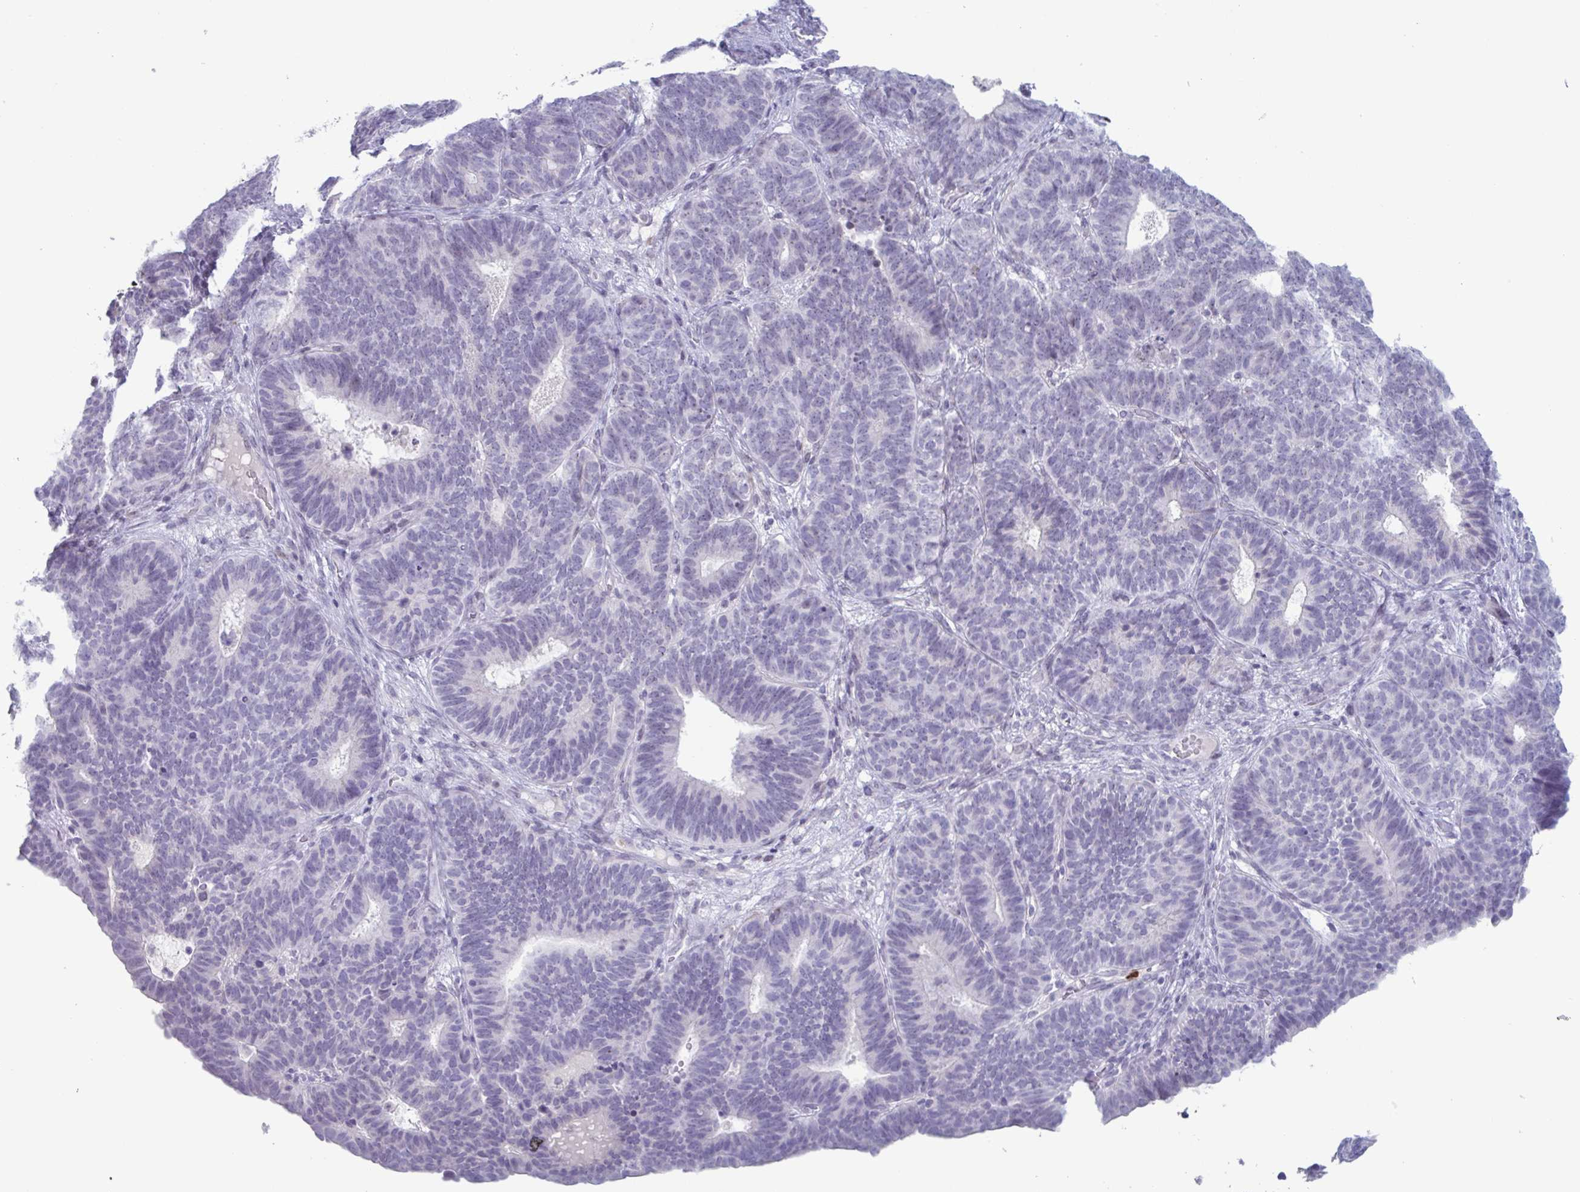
{"staining": {"intensity": "negative", "quantity": "none", "location": "none"}, "tissue": "endometrial cancer", "cell_type": "Tumor cells", "image_type": "cancer", "snomed": [{"axis": "morphology", "description": "Adenocarcinoma, NOS"}, {"axis": "topography", "description": "Endometrium"}], "caption": "This is an IHC histopathology image of adenocarcinoma (endometrial). There is no positivity in tumor cells.", "gene": "CYP4F11", "patient": {"sex": "female", "age": 70}}